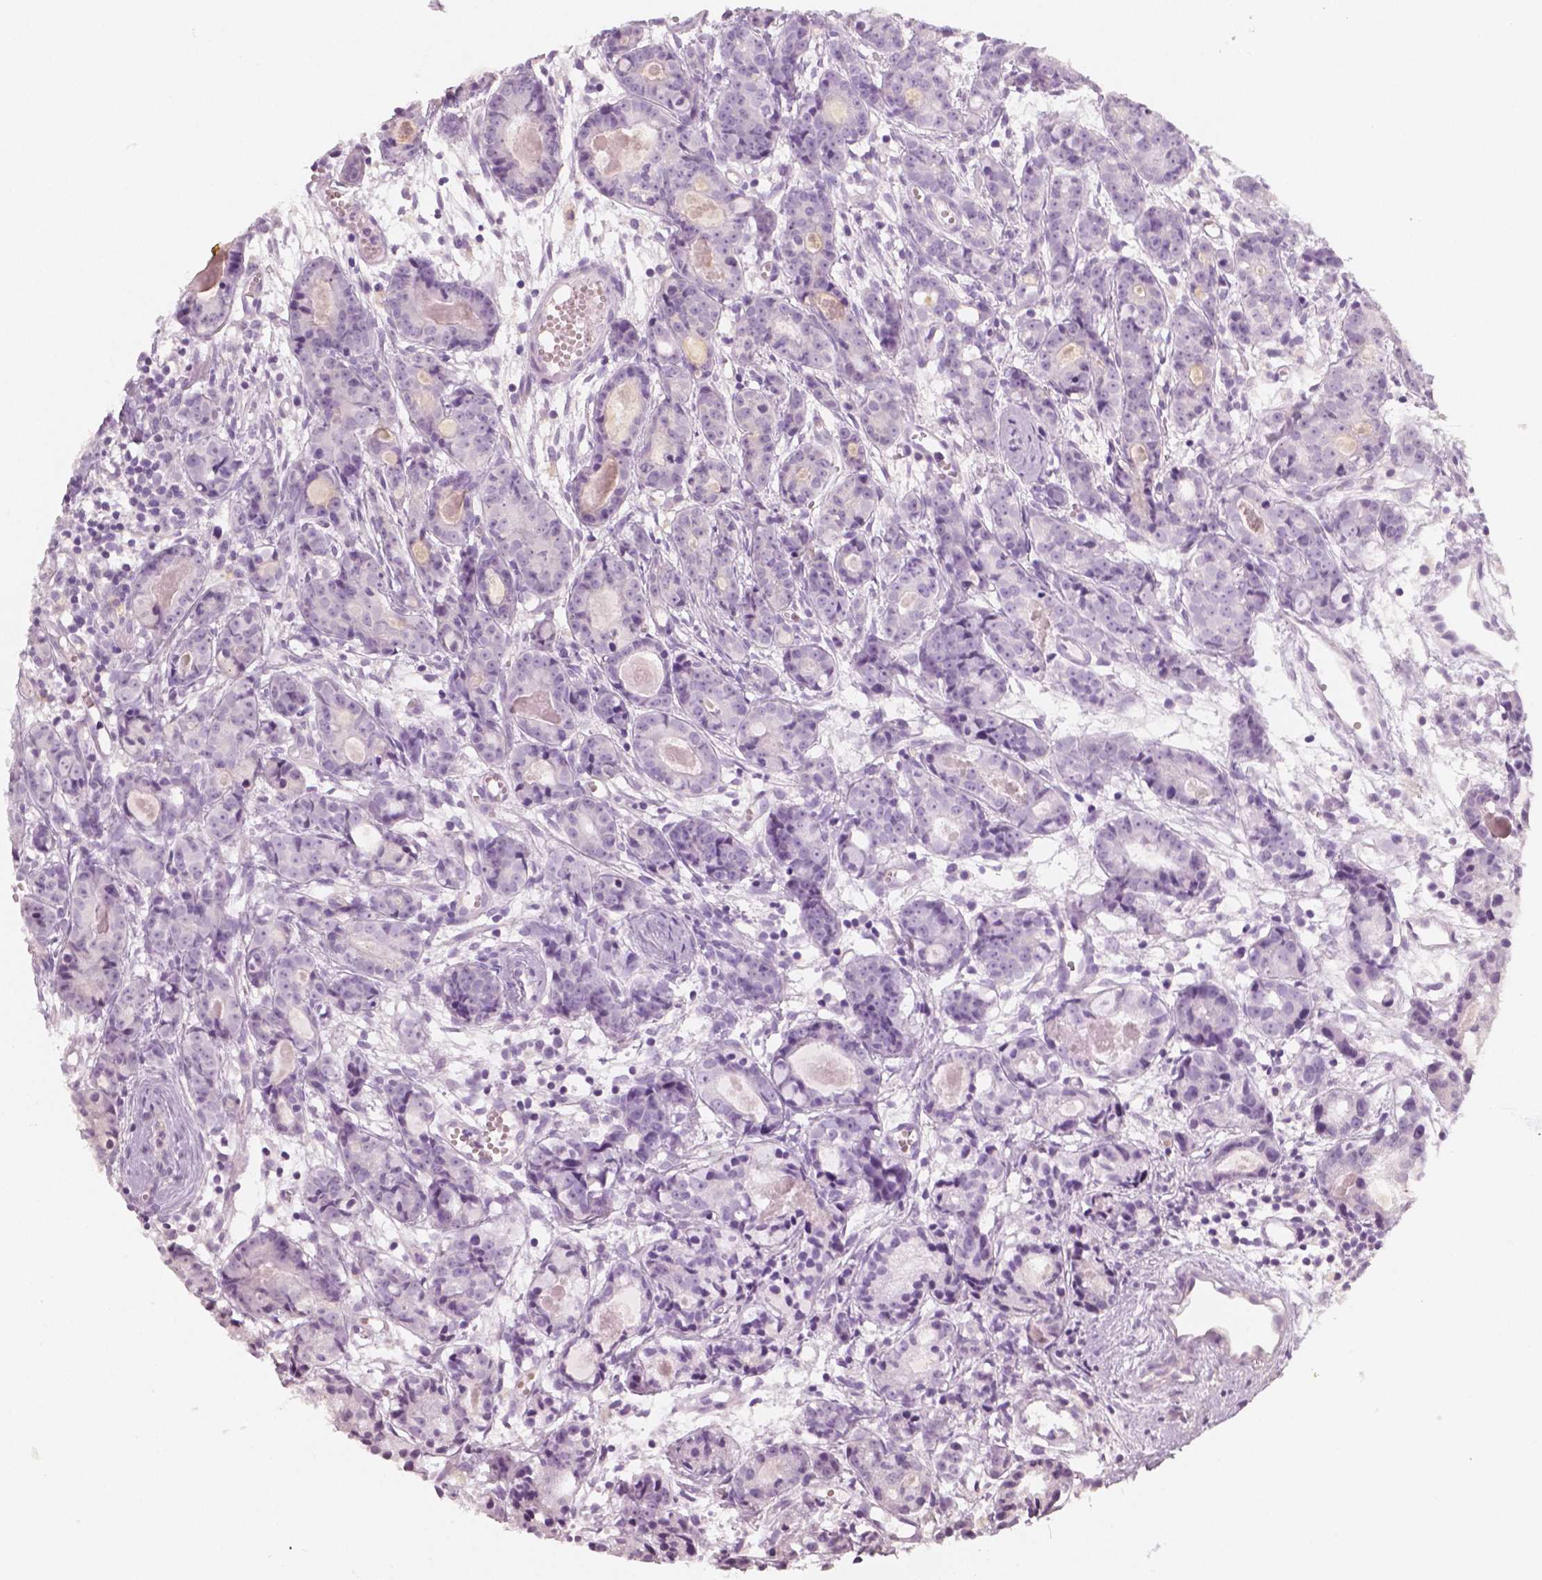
{"staining": {"intensity": "negative", "quantity": "none", "location": "none"}, "tissue": "prostate cancer", "cell_type": "Tumor cells", "image_type": "cancer", "snomed": [{"axis": "morphology", "description": "Adenocarcinoma, Medium grade"}, {"axis": "topography", "description": "Prostate"}], "caption": "The histopathology image demonstrates no staining of tumor cells in medium-grade adenocarcinoma (prostate).", "gene": "RNASE7", "patient": {"sex": "male", "age": 74}}